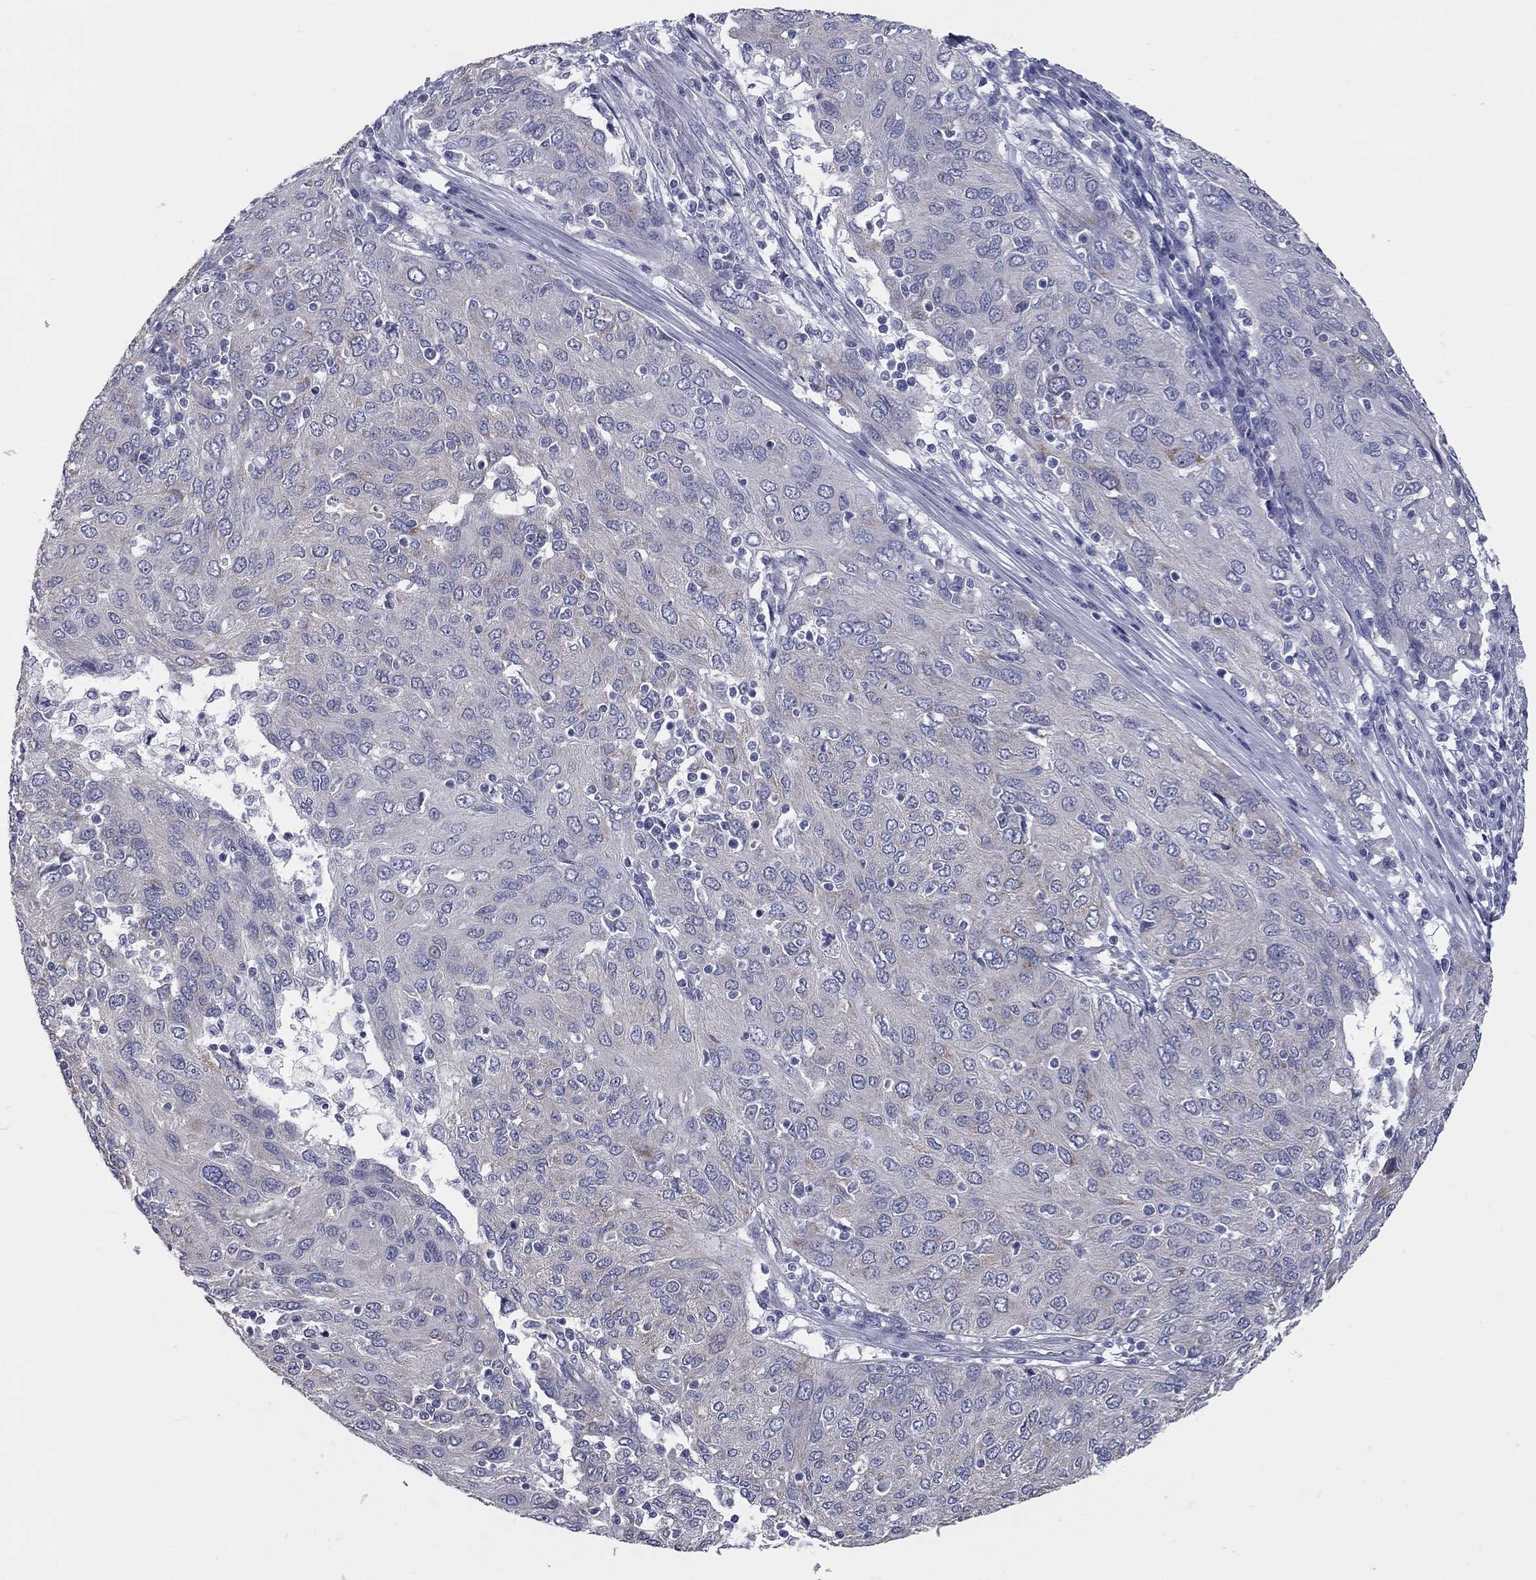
{"staining": {"intensity": "moderate", "quantity": "<25%", "location": "cytoplasmic/membranous"}, "tissue": "ovarian cancer", "cell_type": "Tumor cells", "image_type": "cancer", "snomed": [{"axis": "morphology", "description": "Carcinoma, endometroid"}, {"axis": "topography", "description": "Ovary"}], "caption": "Tumor cells demonstrate low levels of moderate cytoplasmic/membranous expression in about <25% of cells in human ovarian cancer (endometroid carcinoma).", "gene": "SHOC2", "patient": {"sex": "female", "age": 50}}